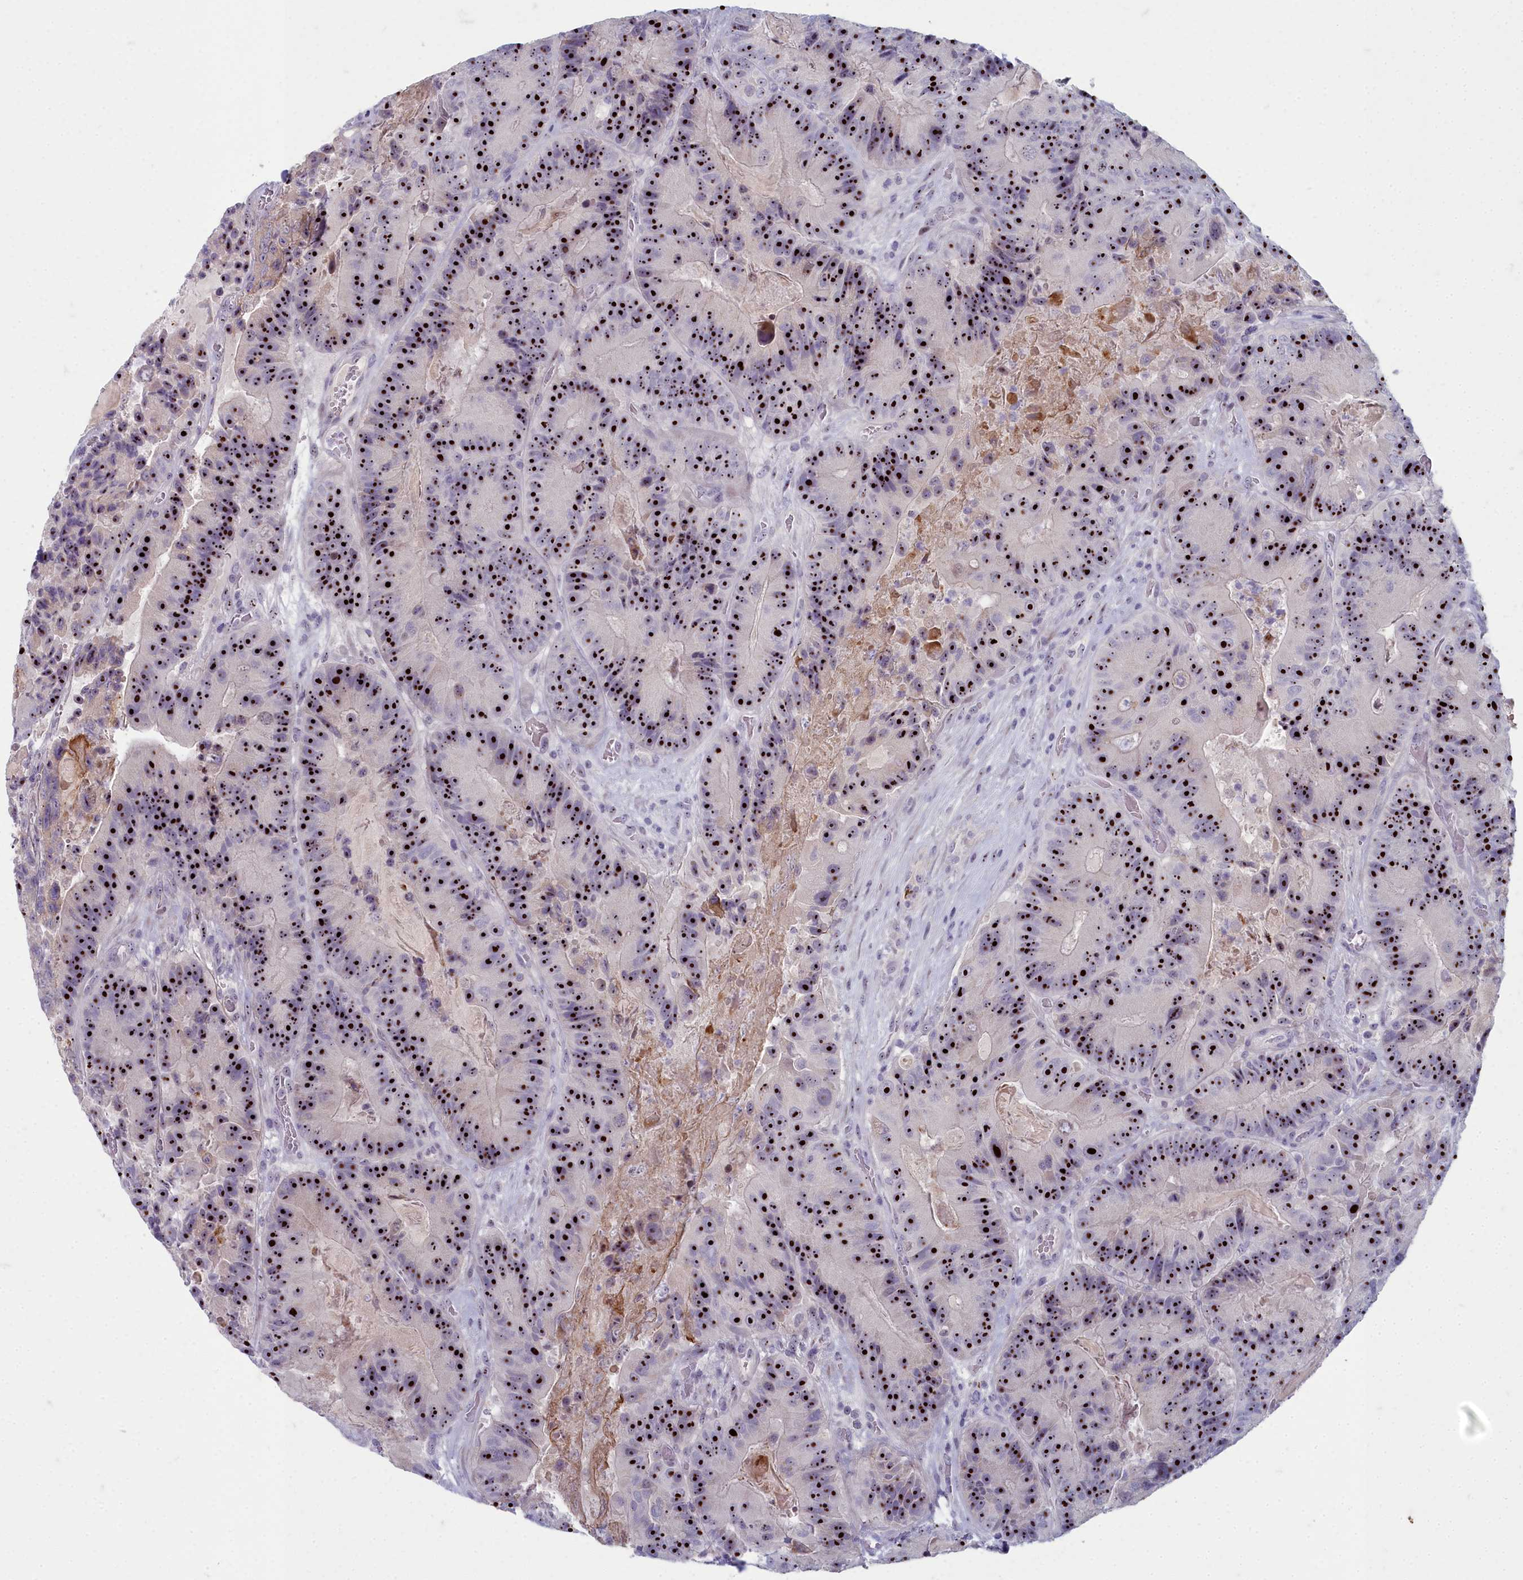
{"staining": {"intensity": "strong", "quantity": ">75%", "location": "nuclear"}, "tissue": "colorectal cancer", "cell_type": "Tumor cells", "image_type": "cancer", "snomed": [{"axis": "morphology", "description": "Adenocarcinoma, NOS"}, {"axis": "topography", "description": "Colon"}], "caption": "The micrograph displays a brown stain indicating the presence of a protein in the nuclear of tumor cells in colorectal cancer. The protein of interest is shown in brown color, while the nuclei are stained blue.", "gene": "INSYN2A", "patient": {"sex": "female", "age": 86}}